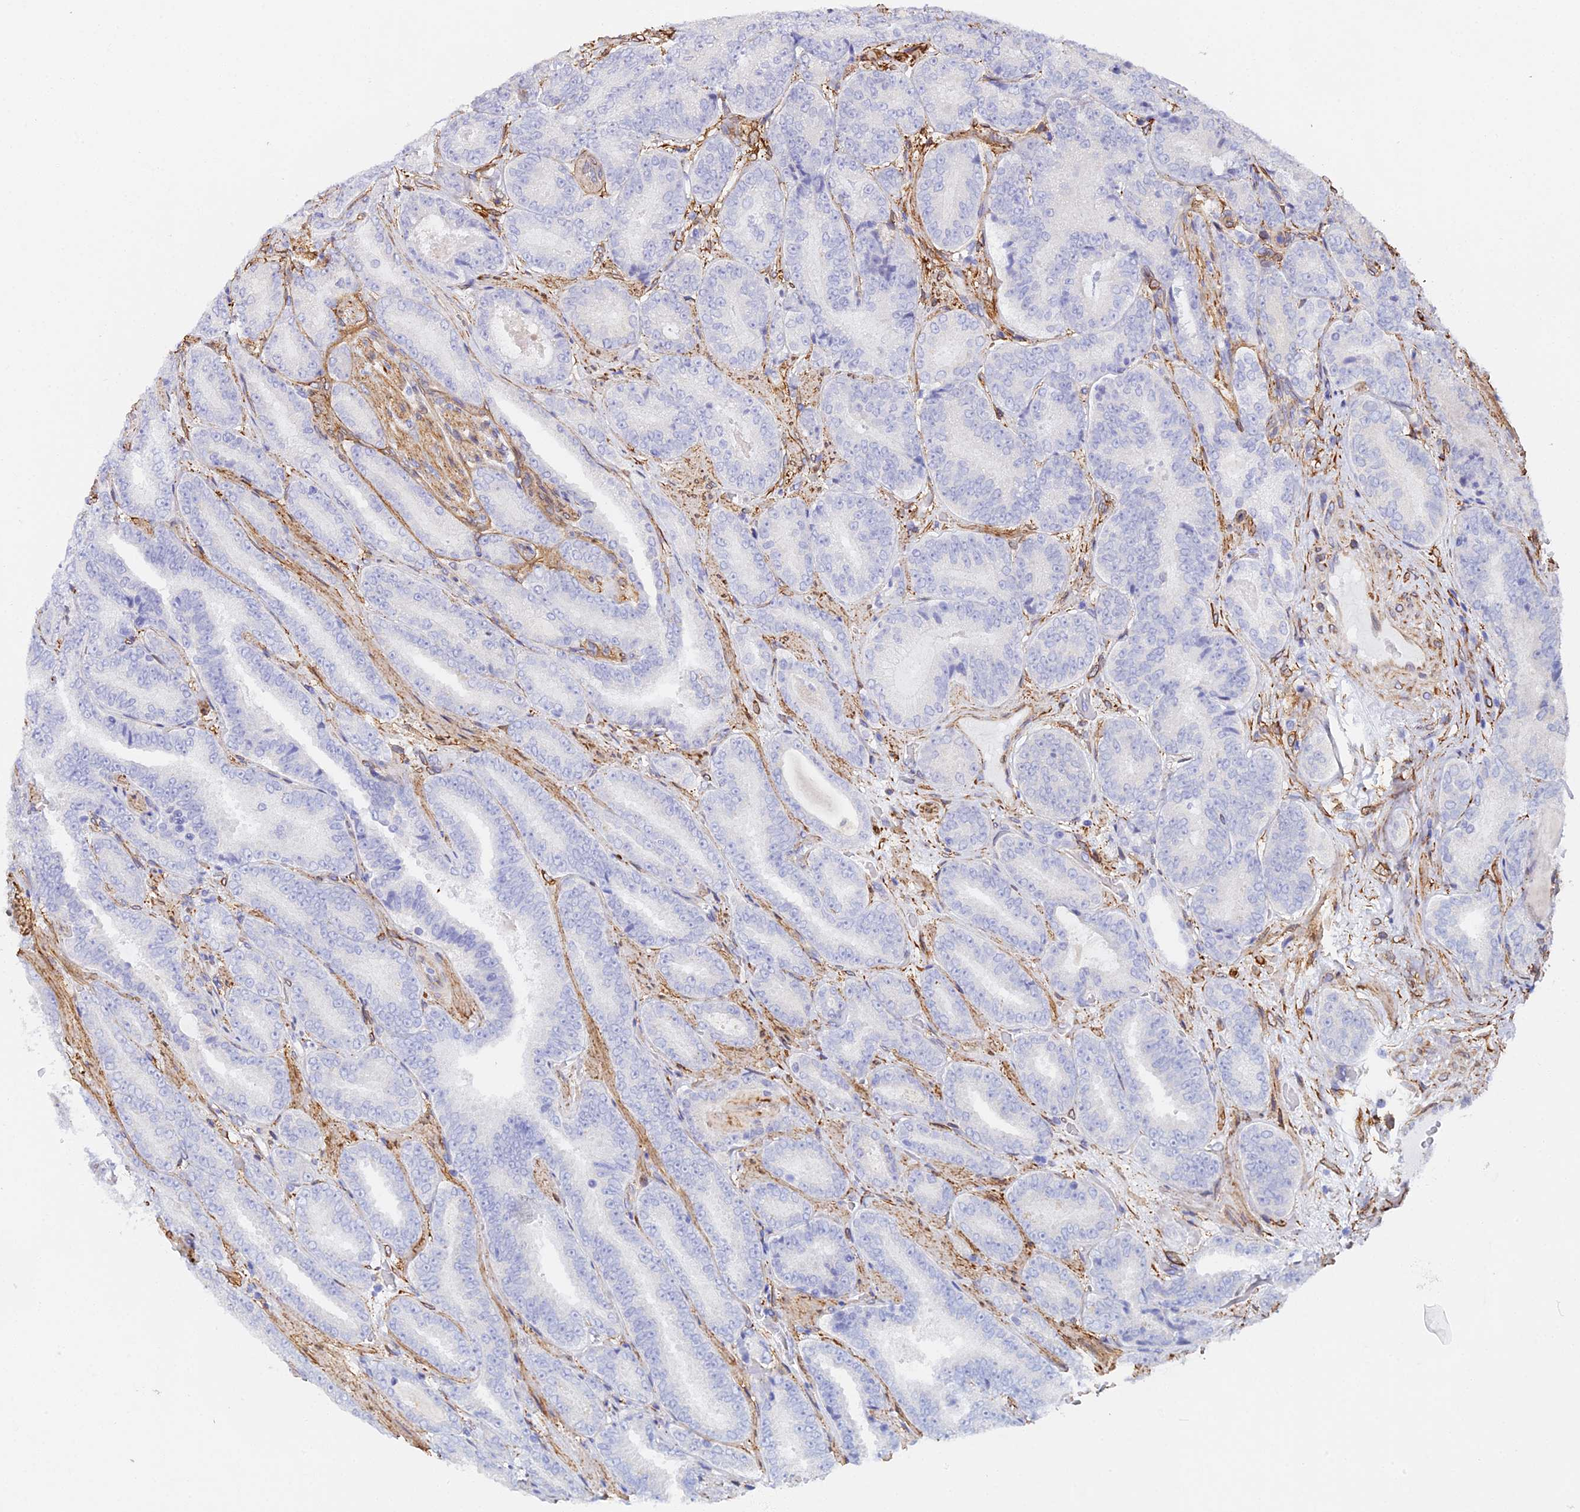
{"staining": {"intensity": "negative", "quantity": "none", "location": "none"}, "tissue": "prostate cancer", "cell_type": "Tumor cells", "image_type": "cancer", "snomed": [{"axis": "morphology", "description": "Adenocarcinoma, High grade"}, {"axis": "topography", "description": "Prostate"}], "caption": "Tumor cells show no significant protein staining in adenocarcinoma (high-grade) (prostate).", "gene": "MXRA7", "patient": {"sex": "male", "age": 72}}